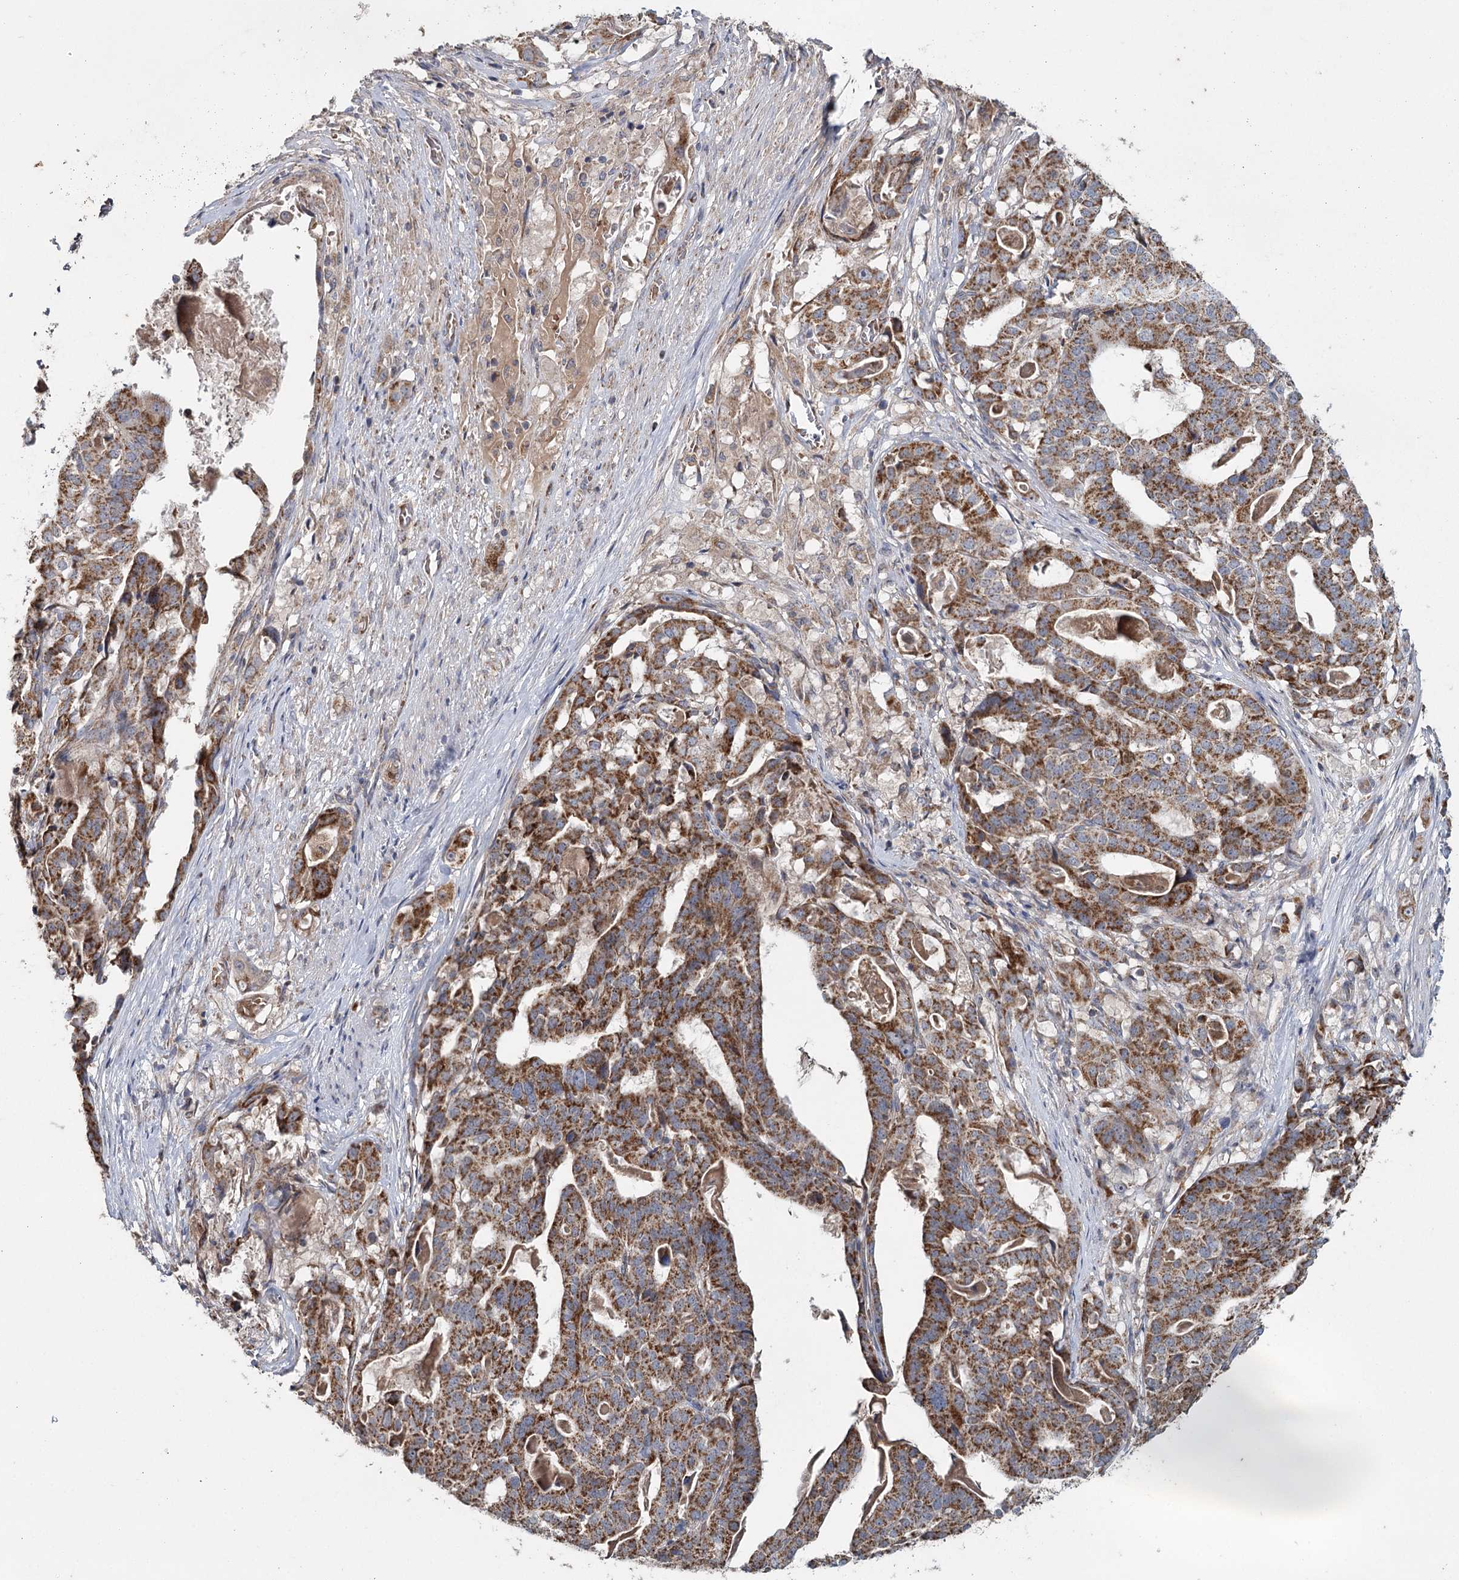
{"staining": {"intensity": "strong", "quantity": ">75%", "location": "cytoplasmic/membranous"}, "tissue": "stomach cancer", "cell_type": "Tumor cells", "image_type": "cancer", "snomed": [{"axis": "morphology", "description": "Adenocarcinoma, NOS"}, {"axis": "topography", "description": "Stomach"}], "caption": "IHC (DAB (3,3'-diaminobenzidine)) staining of stomach cancer (adenocarcinoma) shows strong cytoplasmic/membranous protein positivity in approximately >75% of tumor cells.", "gene": "MRPL44", "patient": {"sex": "male", "age": 48}}